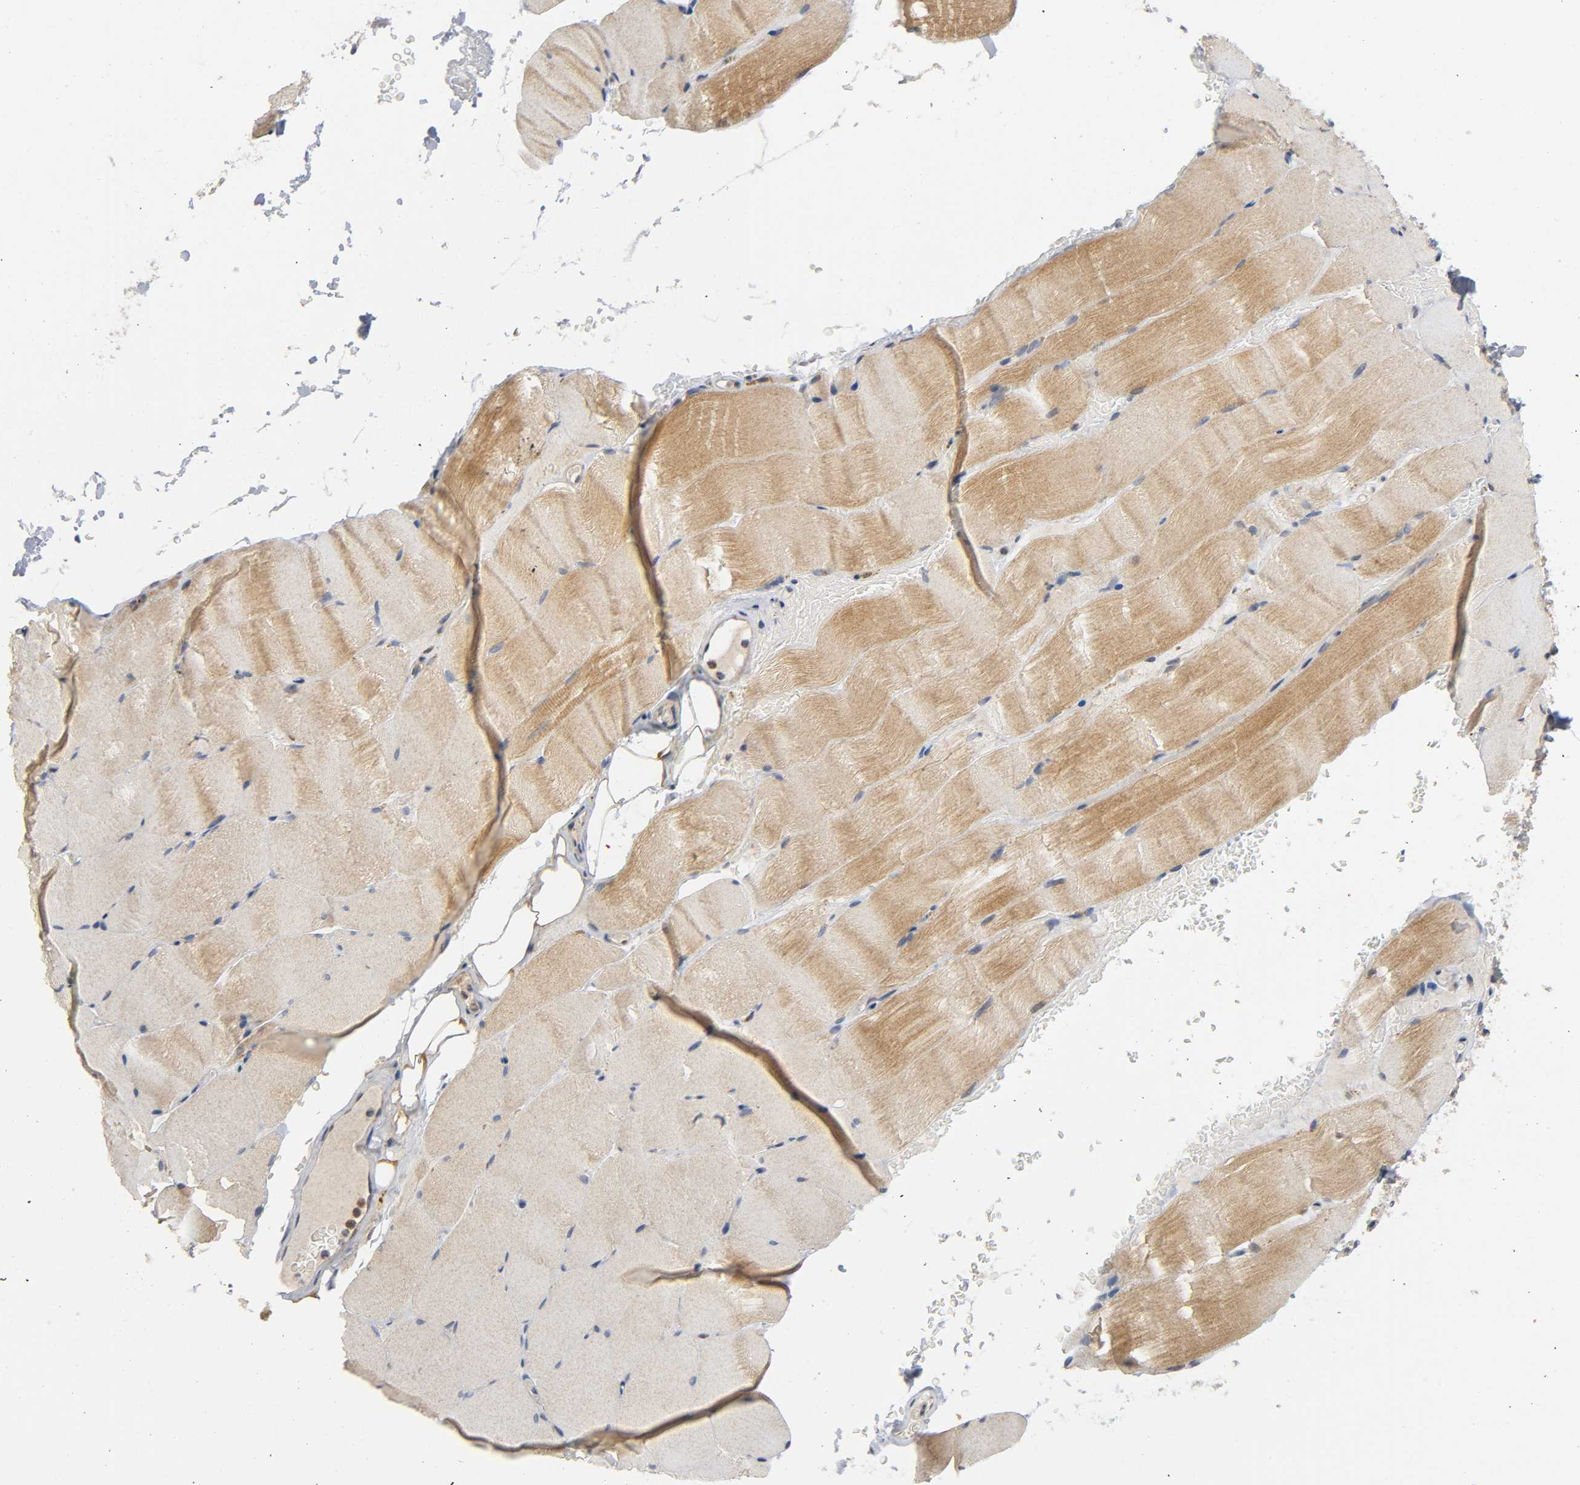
{"staining": {"intensity": "moderate", "quantity": ">75%", "location": "cytoplasmic/membranous"}, "tissue": "skeletal muscle", "cell_type": "Myocytes", "image_type": "normal", "snomed": [{"axis": "morphology", "description": "Normal tissue, NOS"}, {"axis": "topography", "description": "Skeletal muscle"}], "caption": "This photomicrograph exhibits benign skeletal muscle stained with immunohistochemistry to label a protein in brown. The cytoplasmic/membranous of myocytes show moderate positivity for the protein. Nuclei are counter-stained blue.", "gene": "MAPK8", "patient": {"sex": "female", "age": 37}}